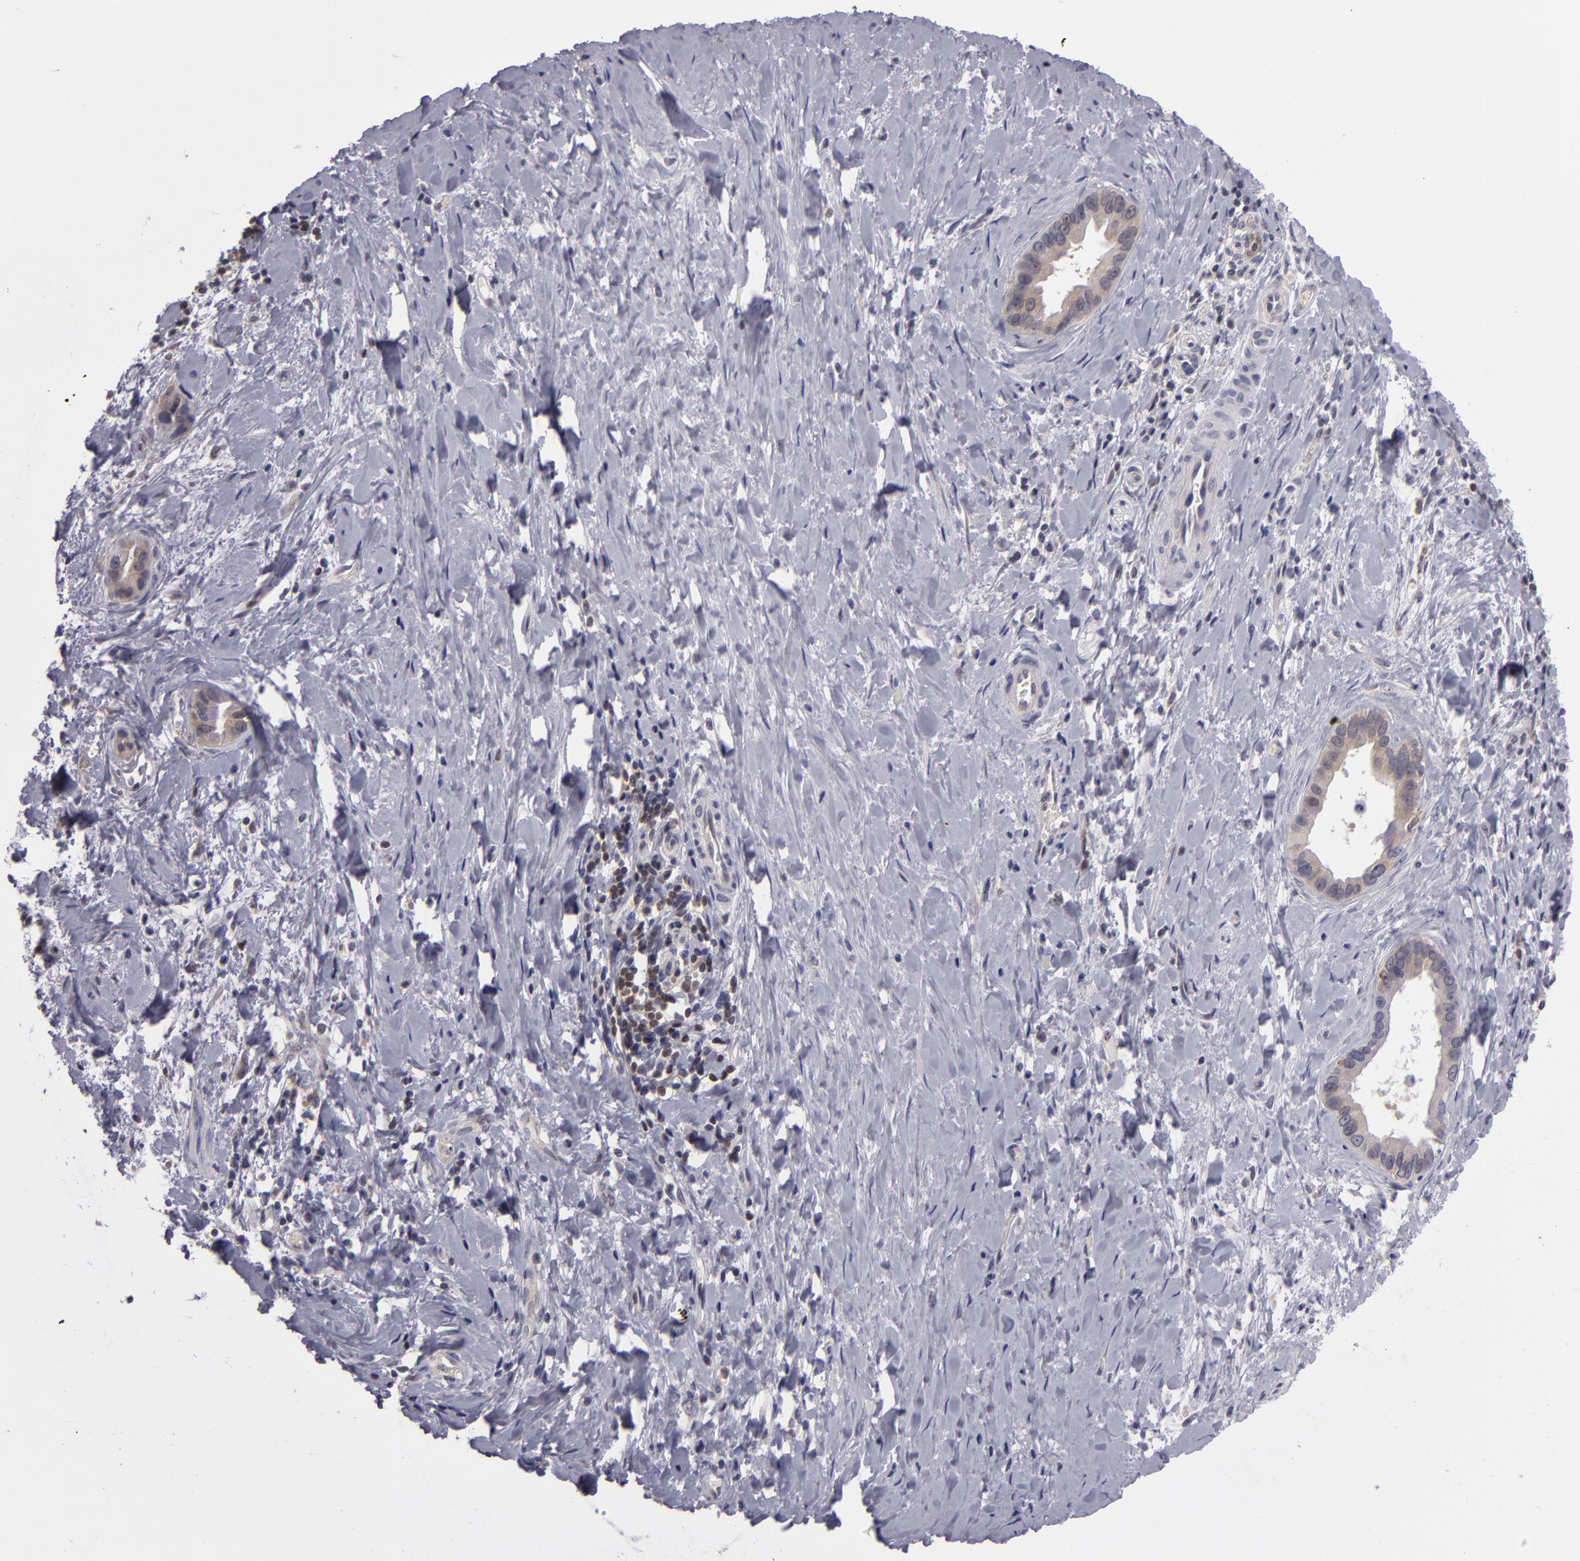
{"staining": {"intensity": "weak", "quantity": "25%-75%", "location": "cytoplasmic/membranous"}, "tissue": "liver cancer", "cell_type": "Tumor cells", "image_type": "cancer", "snomed": [{"axis": "morphology", "description": "Cholangiocarcinoma"}, {"axis": "topography", "description": "Liver"}], "caption": "The image shows immunohistochemical staining of liver cancer. There is weak cytoplasmic/membranous expression is appreciated in about 25%-75% of tumor cells. The staining was performed using DAB to visualize the protein expression in brown, while the nuclei were stained in blue with hematoxylin (Magnification: 20x).", "gene": "BCL10", "patient": {"sex": "female", "age": 65}}